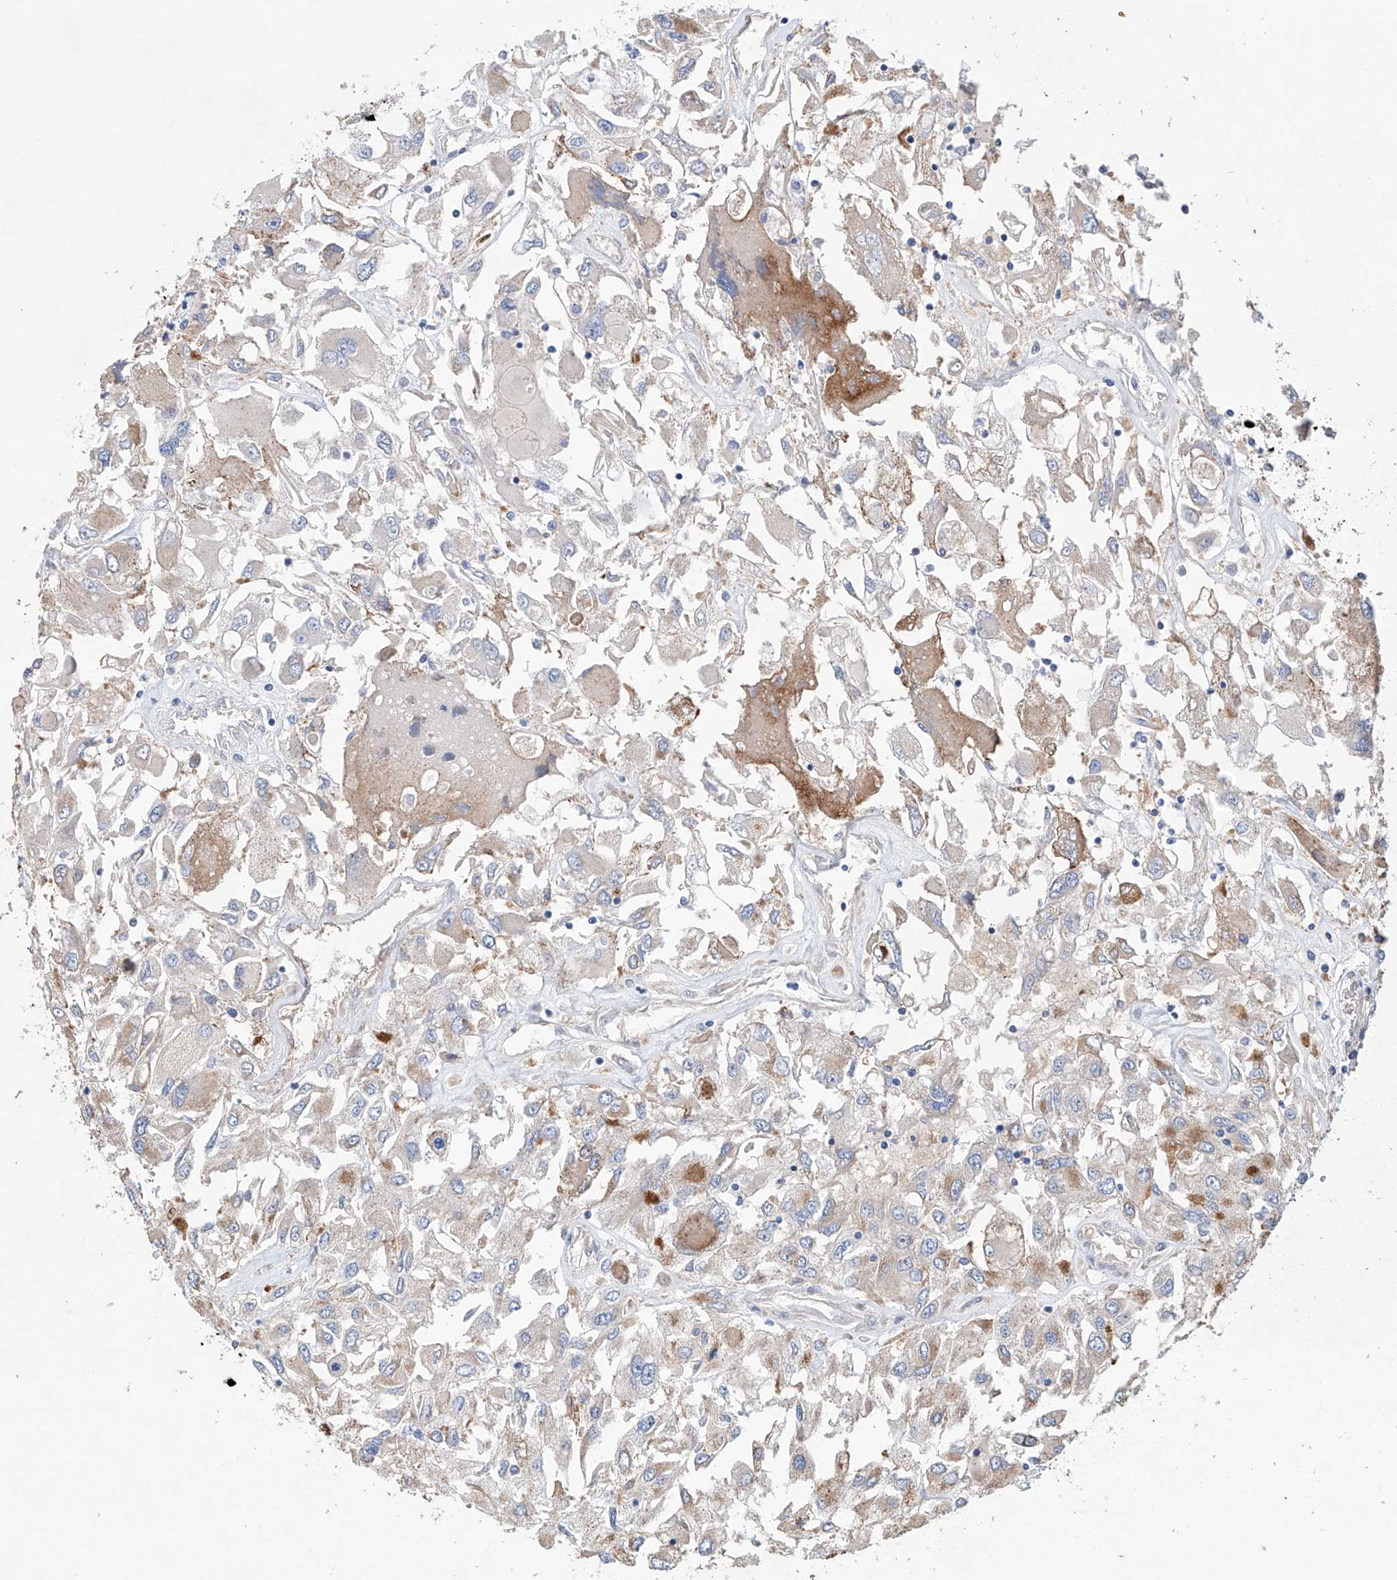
{"staining": {"intensity": "weak", "quantity": "25%-75%", "location": "cytoplasmic/membranous"}, "tissue": "renal cancer", "cell_type": "Tumor cells", "image_type": "cancer", "snomed": [{"axis": "morphology", "description": "Adenocarcinoma, NOS"}, {"axis": "topography", "description": "Kidney"}], "caption": "High-power microscopy captured an immunohistochemistry (IHC) image of adenocarcinoma (renal), revealing weak cytoplasmic/membranous expression in approximately 25%-75% of tumor cells.", "gene": "AFG1L", "patient": {"sex": "female", "age": 52}}